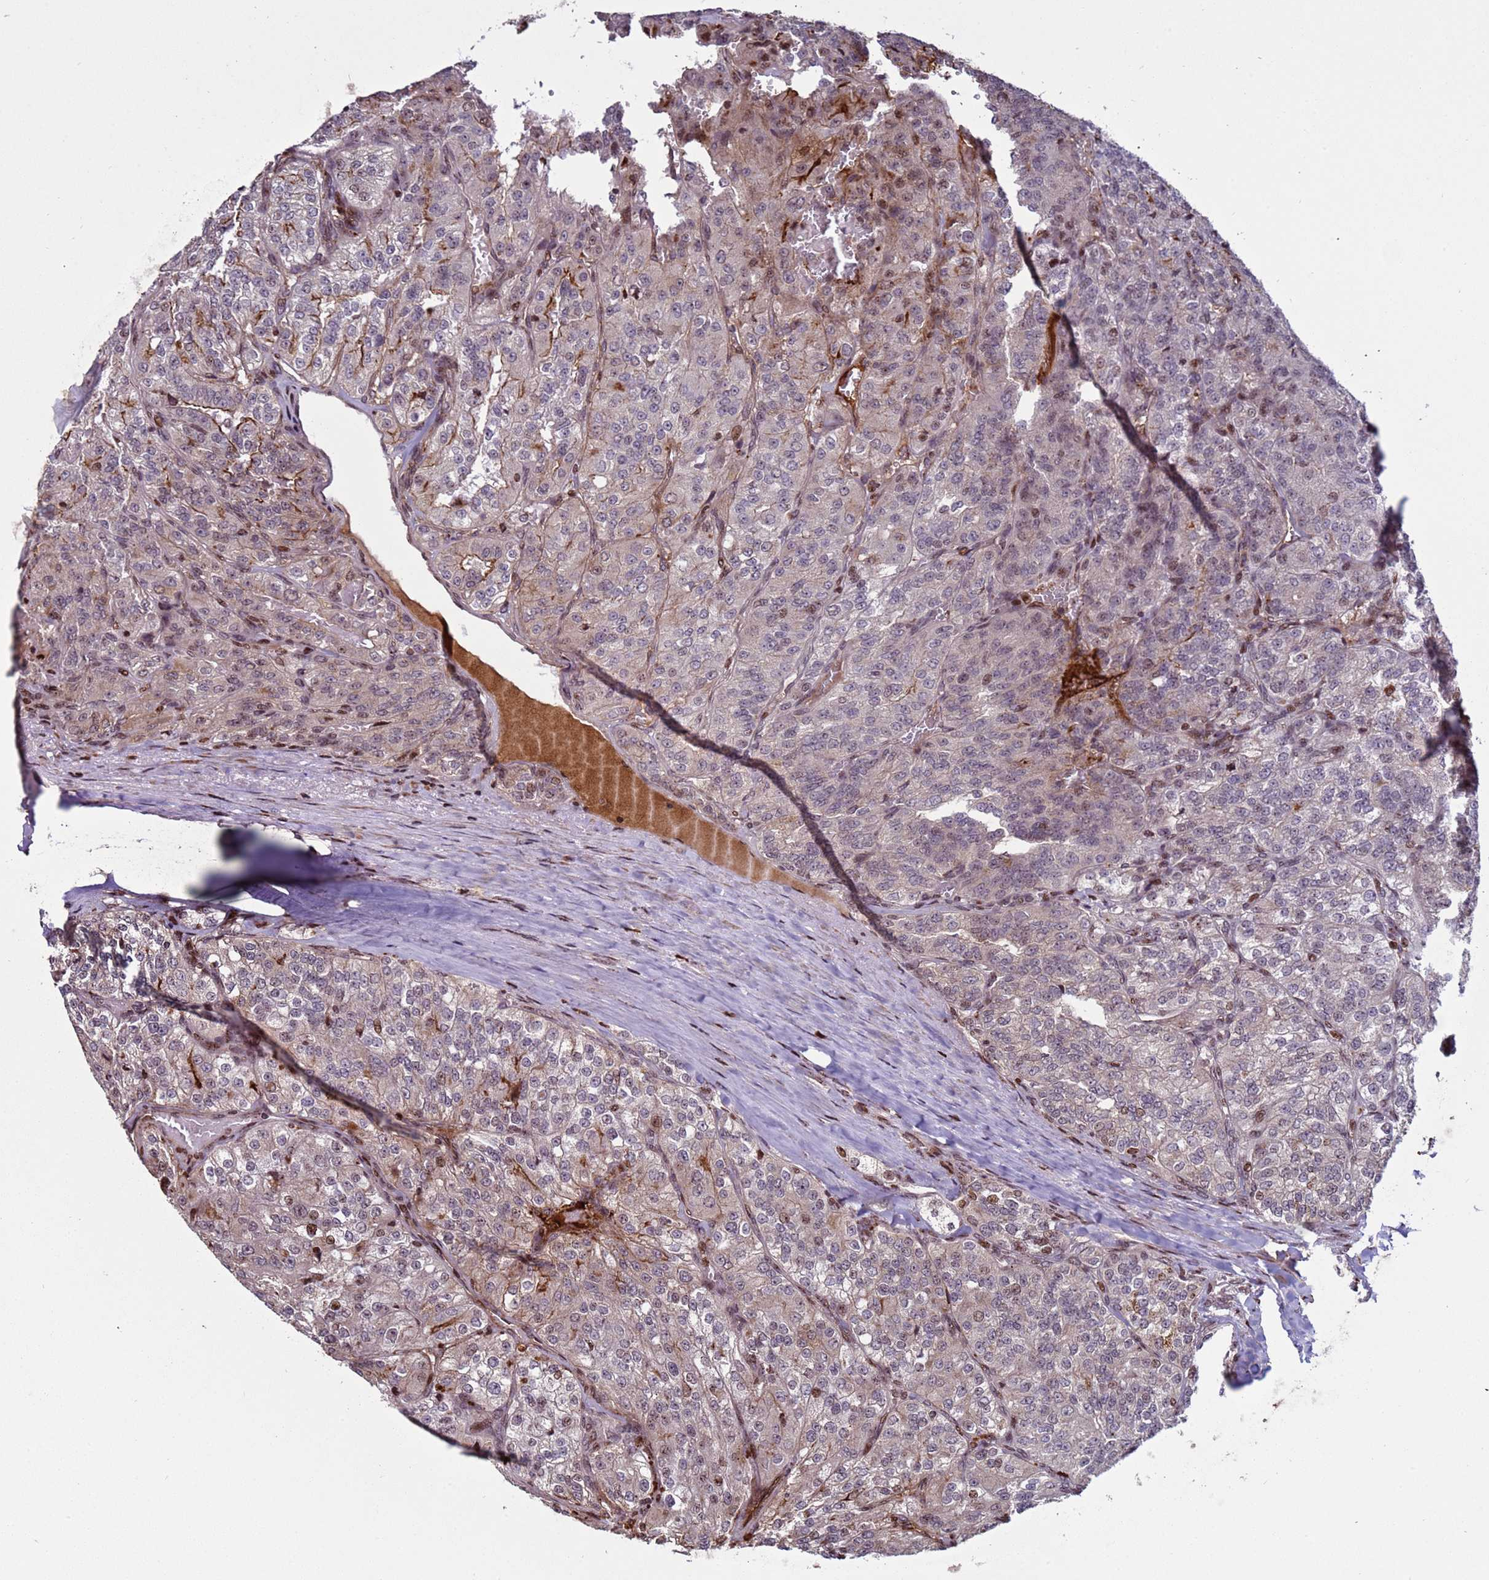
{"staining": {"intensity": "moderate", "quantity": "<25%", "location": "nuclear"}, "tissue": "renal cancer", "cell_type": "Tumor cells", "image_type": "cancer", "snomed": [{"axis": "morphology", "description": "Adenocarcinoma, NOS"}, {"axis": "topography", "description": "Kidney"}], "caption": "High-power microscopy captured an immunohistochemistry (IHC) image of renal cancer, revealing moderate nuclear staining in about <25% of tumor cells. The staining was performed using DAB (3,3'-diaminobenzidine) to visualize the protein expression in brown, while the nuclei were stained in blue with hematoxylin (Magnification: 20x).", "gene": "HGH1", "patient": {"sex": "female", "age": 63}}